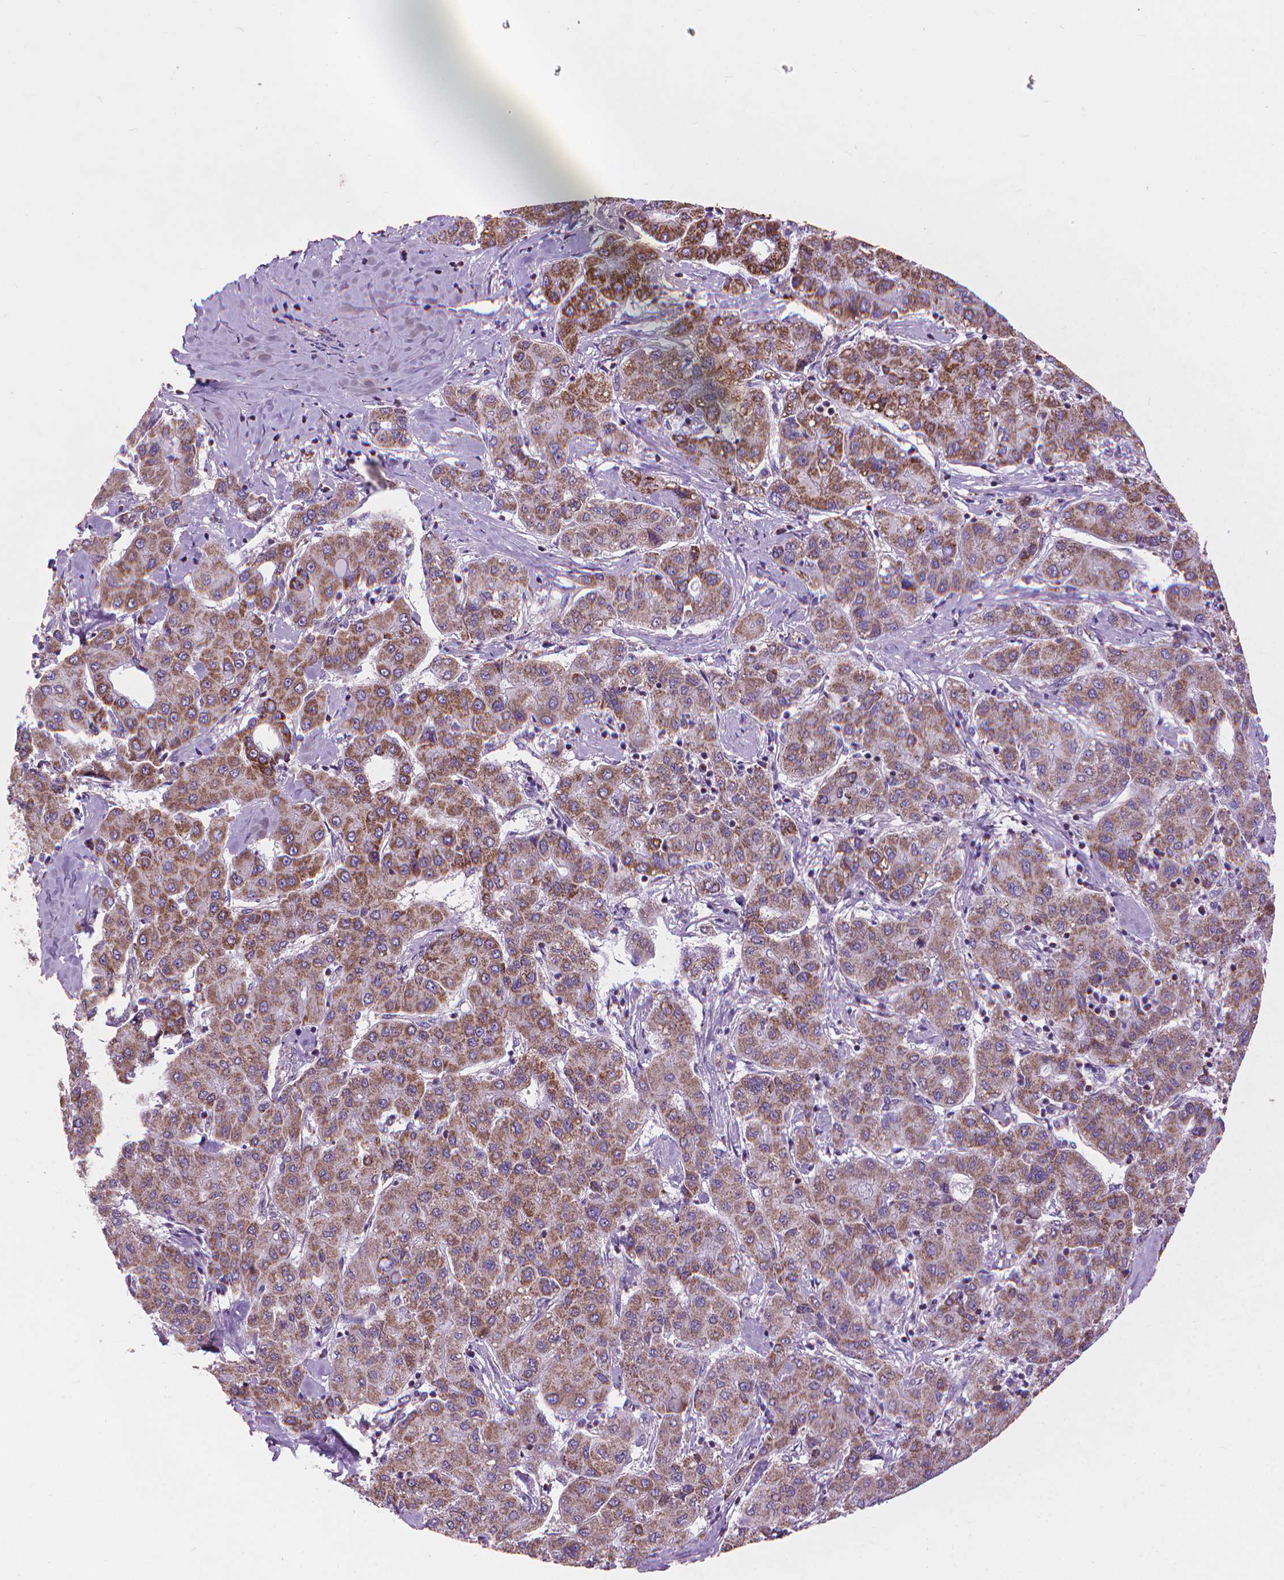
{"staining": {"intensity": "moderate", "quantity": ">75%", "location": "cytoplasmic/membranous"}, "tissue": "liver cancer", "cell_type": "Tumor cells", "image_type": "cancer", "snomed": [{"axis": "morphology", "description": "Carcinoma, Hepatocellular, NOS"}, {"axis": "topography", "description": "Liver"}], "caption": "Moderate cytoplasmic/membranous expression for a protein is present in about >75% of tumor cells of hepatocellular carcinoma (liver) using IHC.", "gene": "VDAC1", "patient": {"sex": "male", "age": 65}}